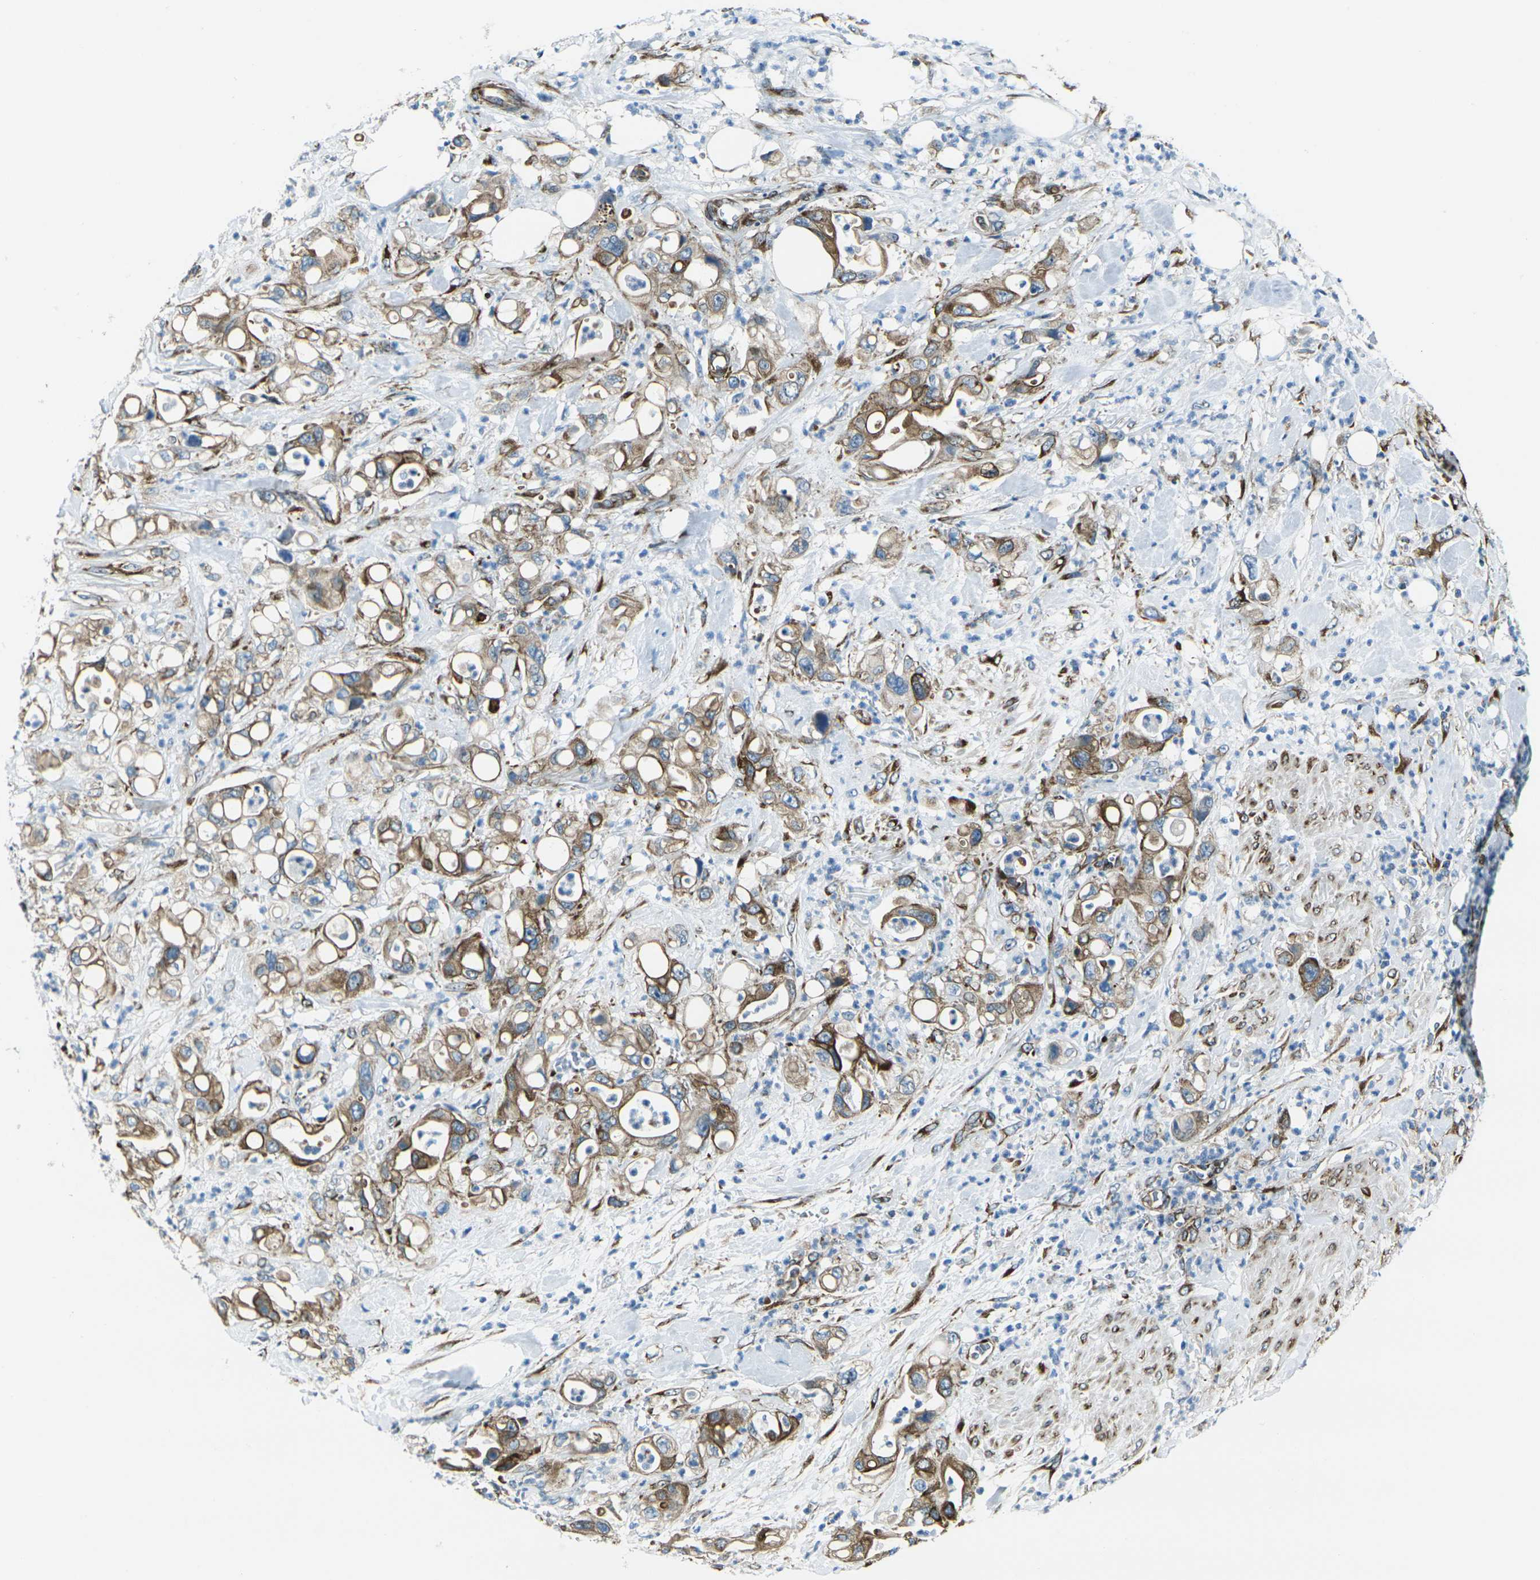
{"staining": {"intensity": "moderate", "quantity": ">75%", "location": "cytoplasmic/membranous"}, "tissue": "pancreatic cancer", "cell_type": "Tumor cells", "image_type": "cancer", "snomed": [{"axis": "morphology", "description": "Adenocarcinoma, NOS"}, {"axis": "topography", "description": "Pancreas"}], "caption": "Pancreatic cancer (adenocarcinoma) stained with immunohistochemistry (IHC) reveals moderate cytoplasmic/membranous expression in about >75% of tumor cells.", "gene": "CELSR2", "patient": {"sex": "male", "age": 70}}